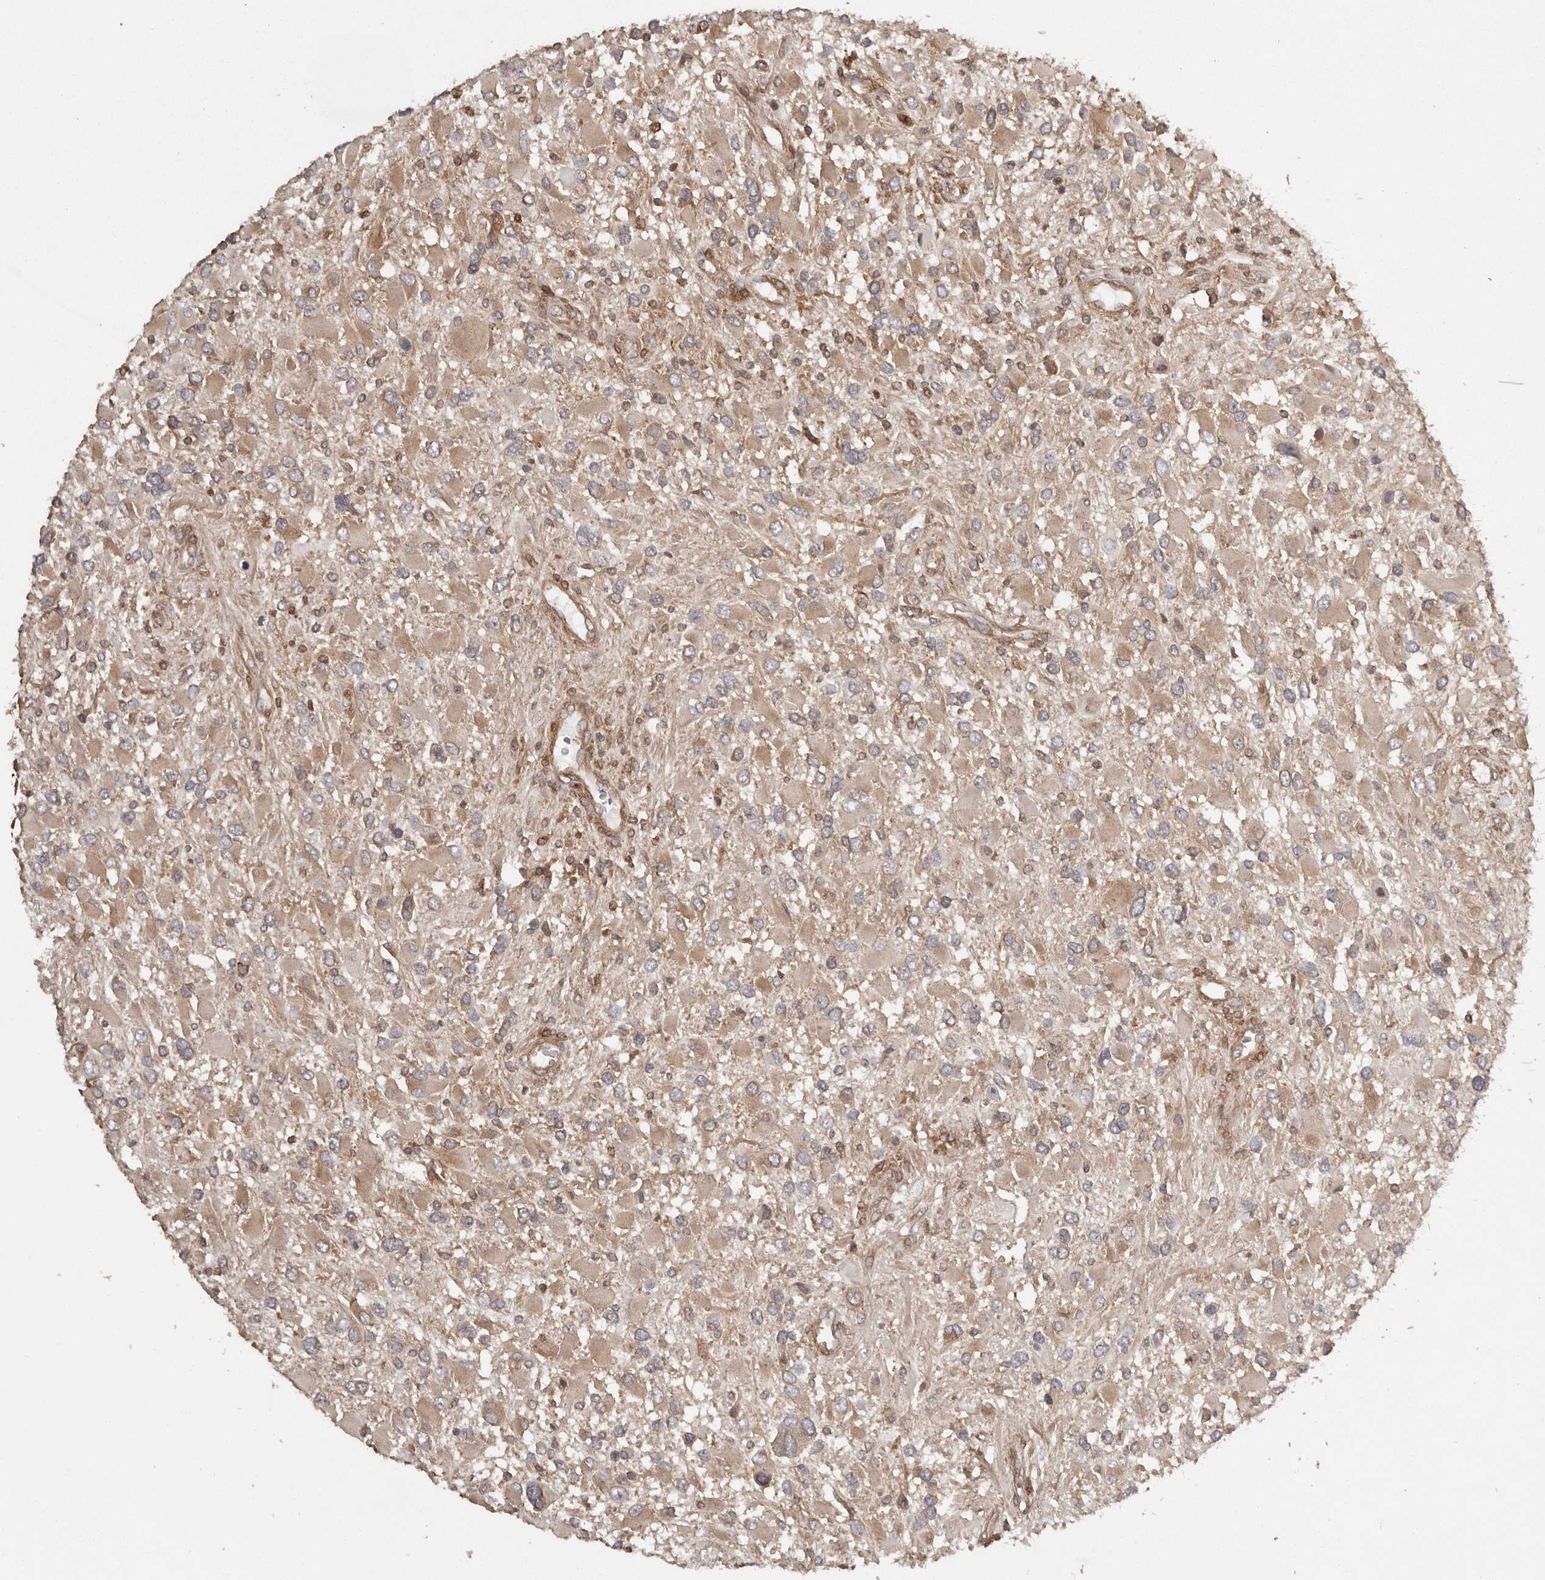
{"staining": {"intensity": "weak", "quantity": ">75%", "location": "cytoplasmic/membranous"}, "tissue": "glioma", "cell_type": "Tumor cells", "image_type": "cancer", "snomed": [{"axis": "morphology", "description": "Glioma, malignant, High grade"}, {"axis": "topography", "description": "Brain"}], "caption": "About >75% of tumor cells in human high-grade glioma (malignant) exhibit weak cytoplasmic/membranous protein positivity as visualized by brown immunohistochemical staining.", "gene": "NFKBIA", "patient": {"sex": "male", "age": 53}}